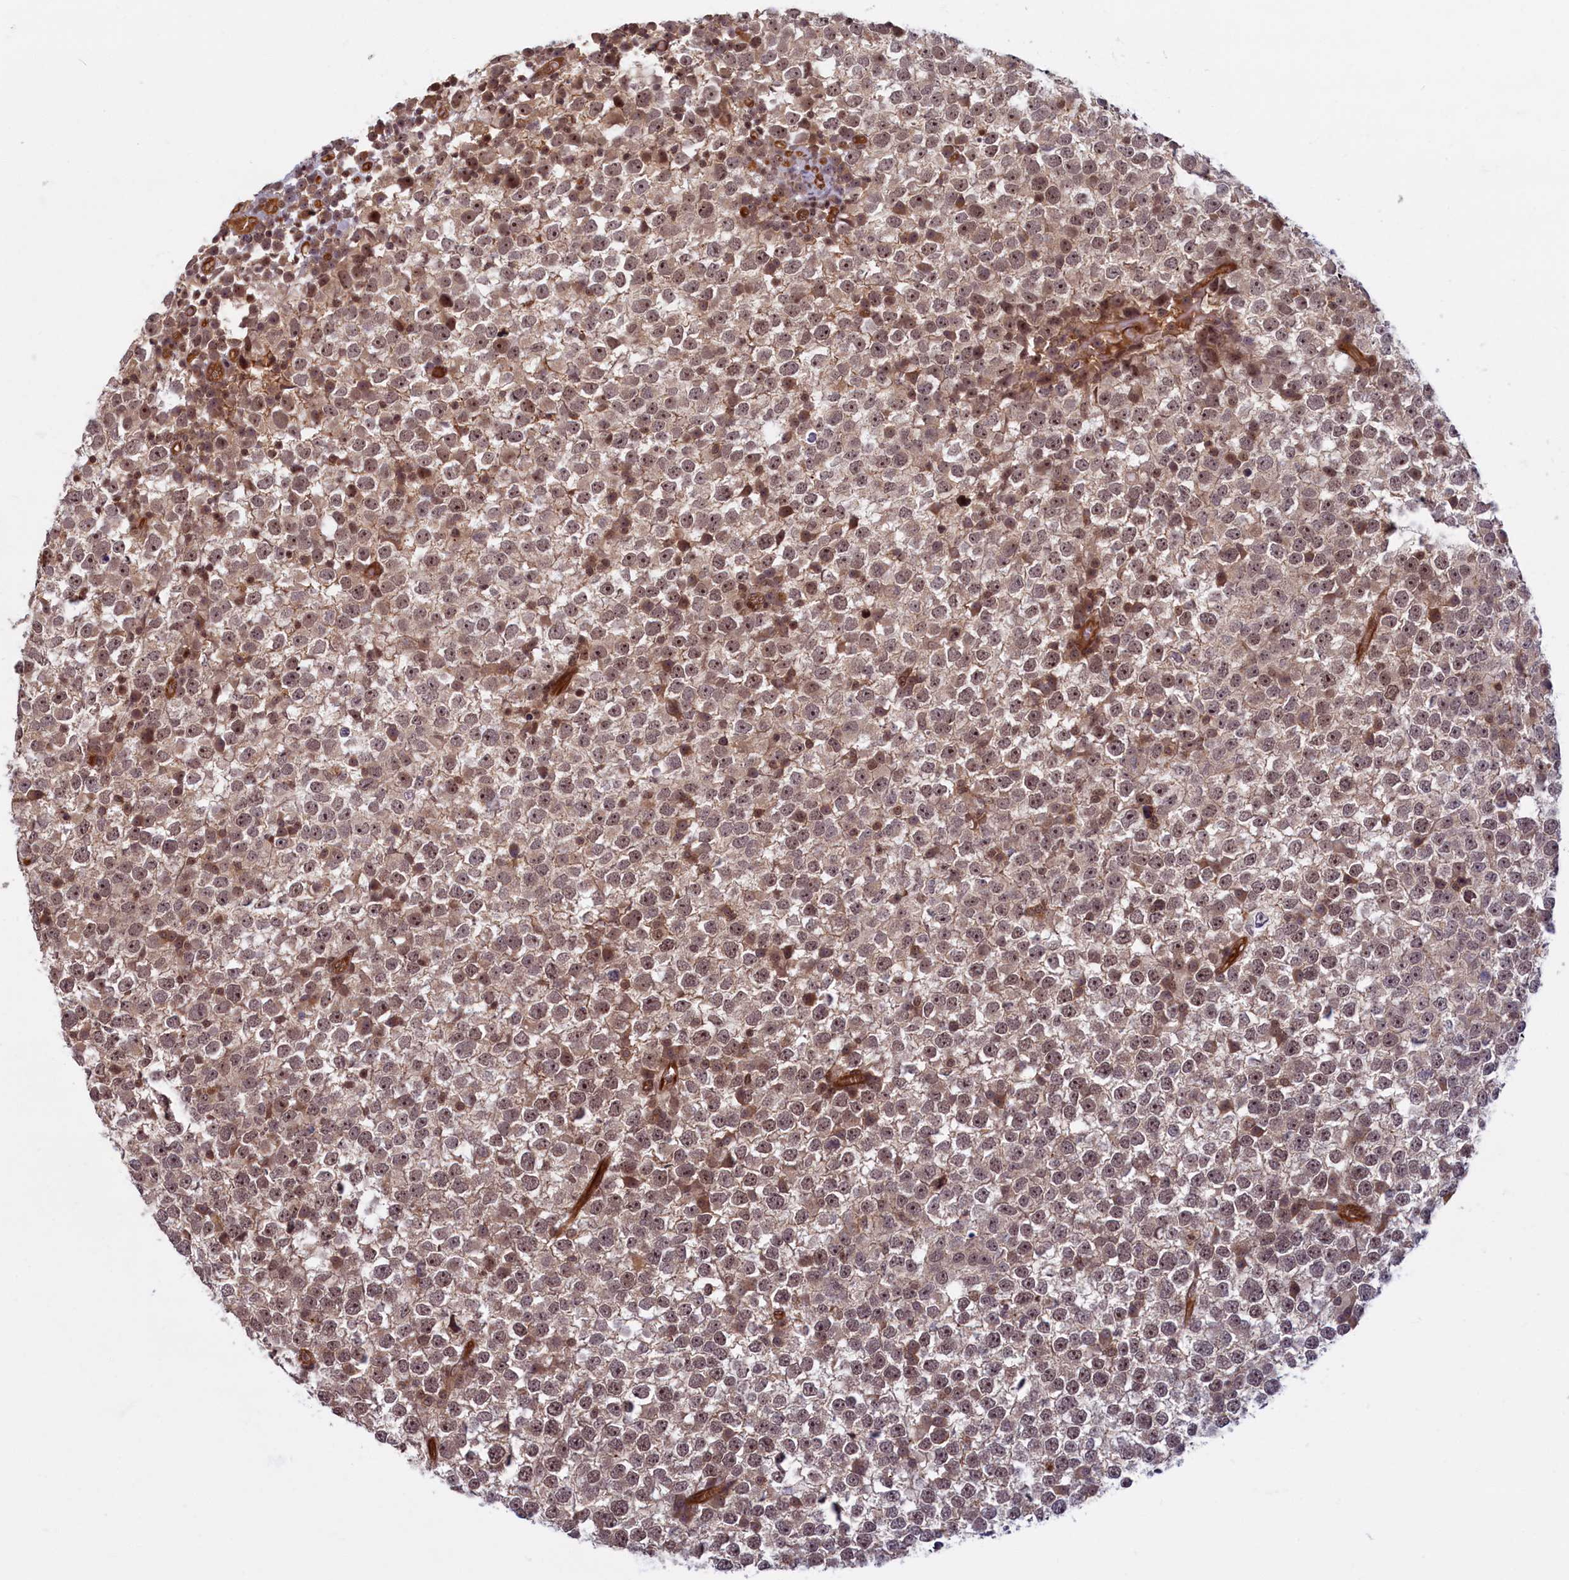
{"staining": {"intensity": "weak", "quantity": "25%-75%", "location": "cytoplasmic/membranous,nuclear"}, "tissue": "testis cancer", "cell_type": "Tumor cells", "image_type": "cancer", "snomed": [{"axis": "morphology", "description": "Seminoma, NOS"}, {"axis": "topography", "description": "Testis"}], "caption": "Immunohistochemistry (IHC) (DAB) staining of human testis cancer (seminoma) demonstrates weak cytoplasmic/membranous and nuclear protein expression in about 25%-75% of tumor cells. (brown staining indicates protein expression, while blue staining denotes nuclei).", "gene": "SNRK", "patient": {"sex": "male", "age": 65}}